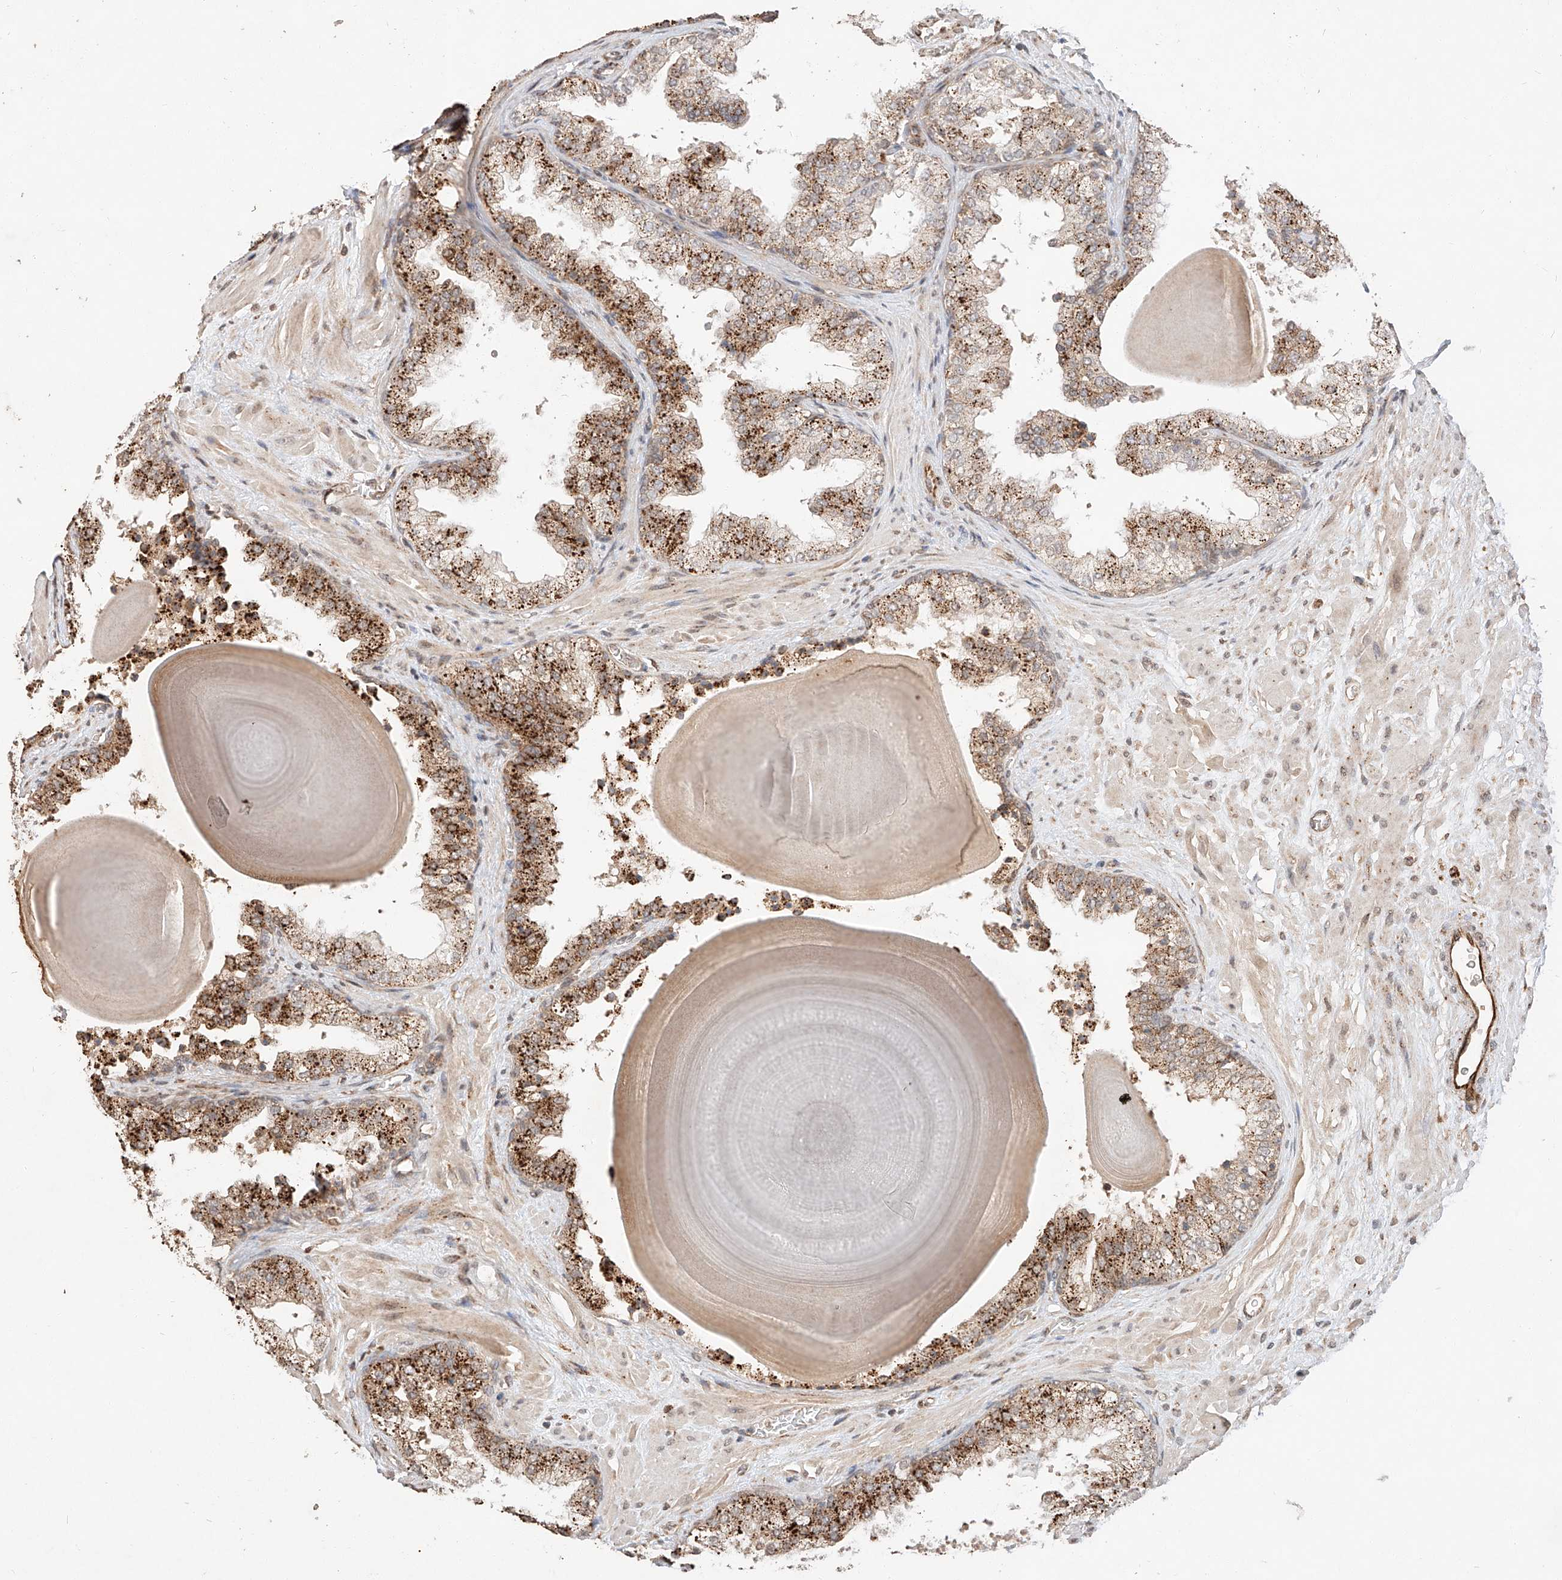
{"staining": {"intensity": "moderate", "quantity": ">75%", "location": "cytoplasmic/membranous"}, "tissue": "prostate", "cell_type": "Glandular cells", "image_type": "normal", "snomed": [{"axis": "morphology", "description": "Normal tissue, NOS"}, {"axis": "topography", "description": "Prostate"}], "caption": "About >75% of glandular cells in normal human prostate reveal moderate cytoplasmic/membranous protein staining as visualized by brown immunohistochemical staining.", "gene": "SUSD6", "patient": {"sex": "male", "age": 48}}